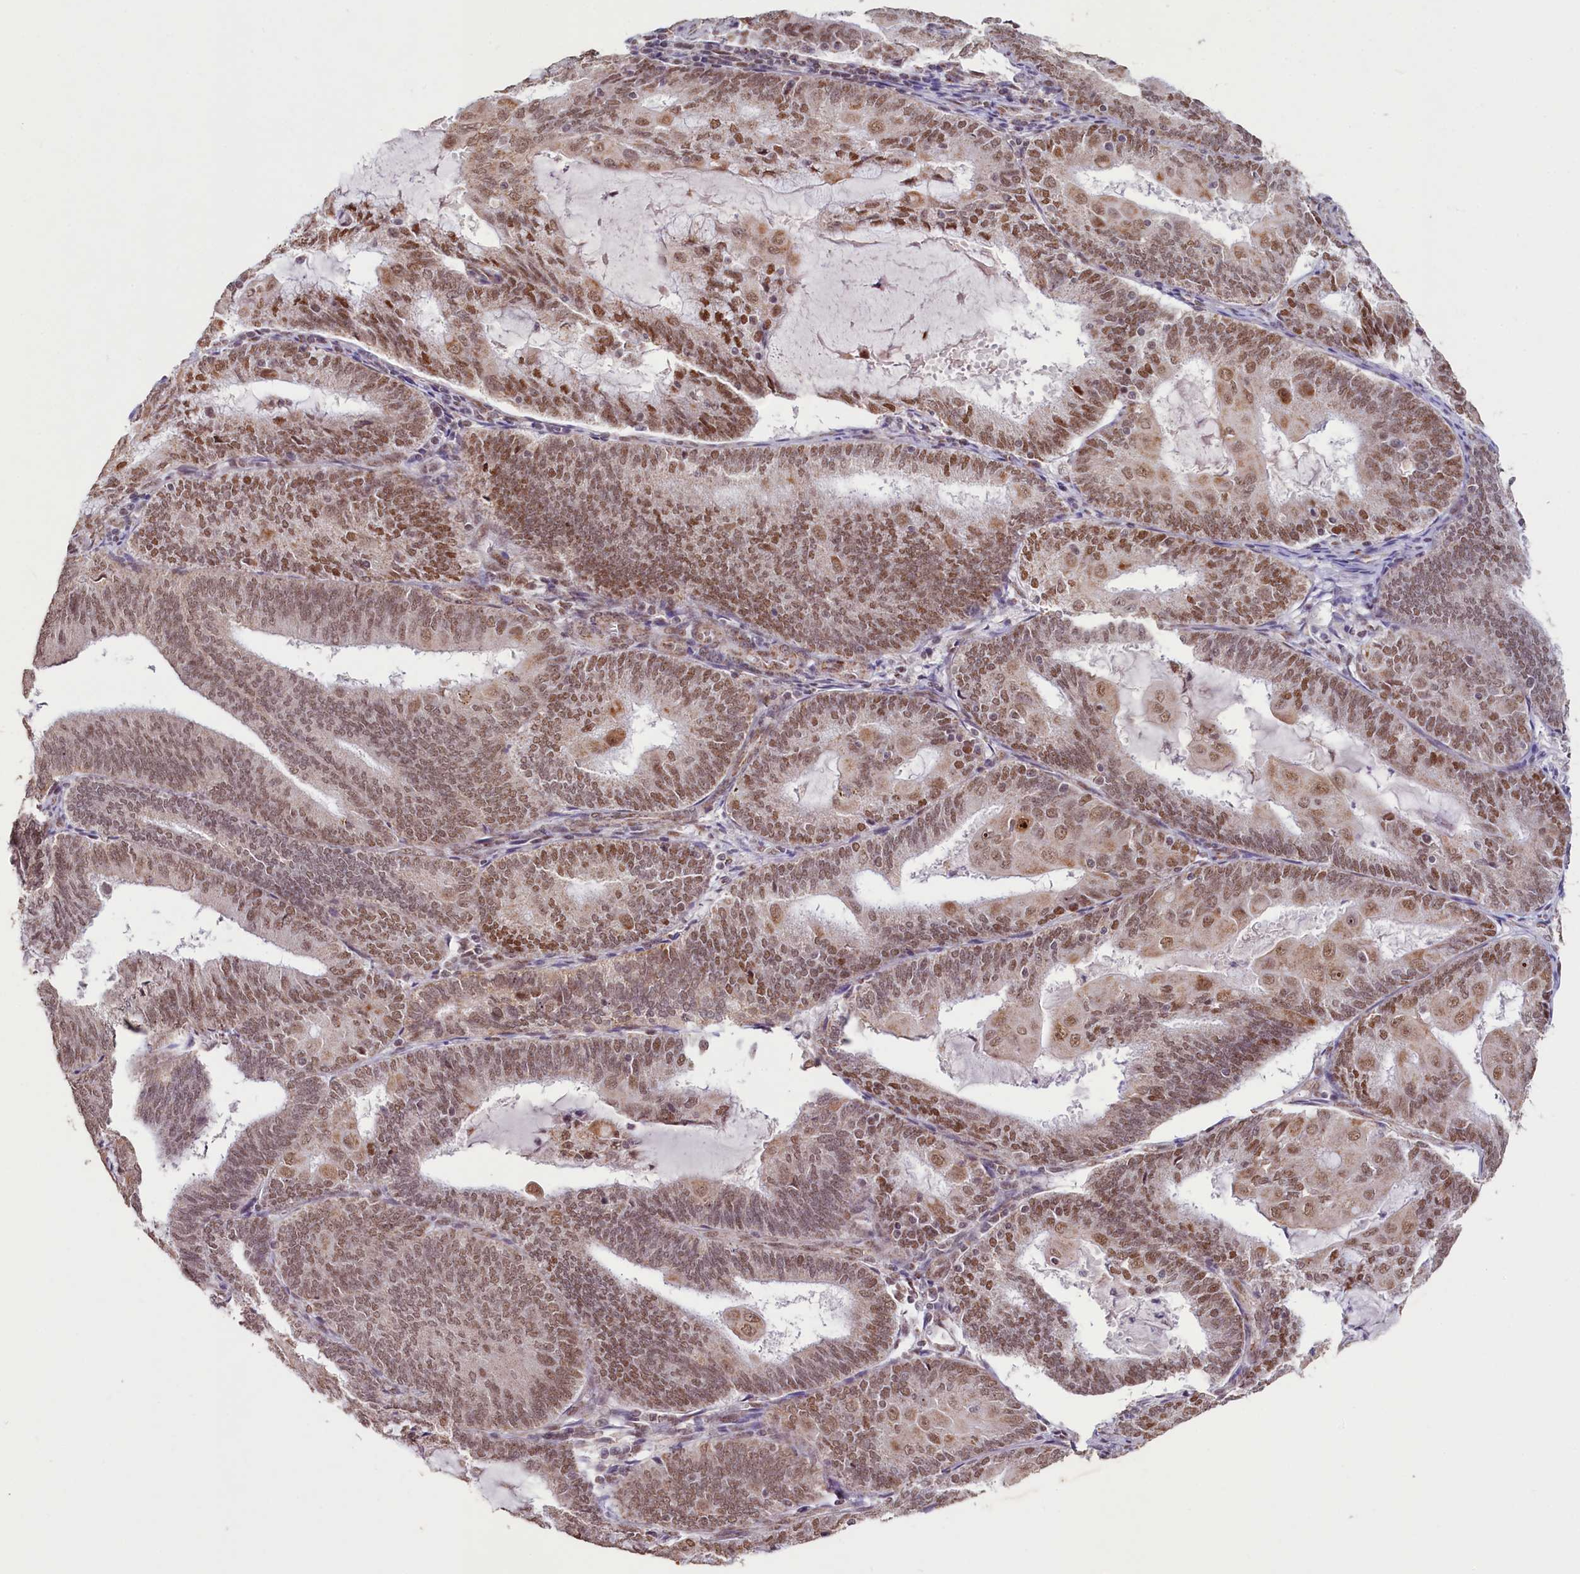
{"staining": {"intensity": "moderate", "quantity": ">75%", "location": "nuclear"}, "tissue": "endometrial cancer", "cell_type": "Tumor cells", "image_type": "cancer", "snomed": [{"axis": "morphology", "description": "Adenocarcinoma, NOS"}, {"axis": "topography", "description": "Endometrium"}], "caption": "High-magnification brightfield microscopy of endometrial cancer stained with DAB (brown) and counterstained with hematoxylin (blue). tumor cells exhibit moderate nuclear positivity is seen in approximately>75% of cells.", "gene": "PDE6D", "patient": {"sex": "female", "age": 81}}